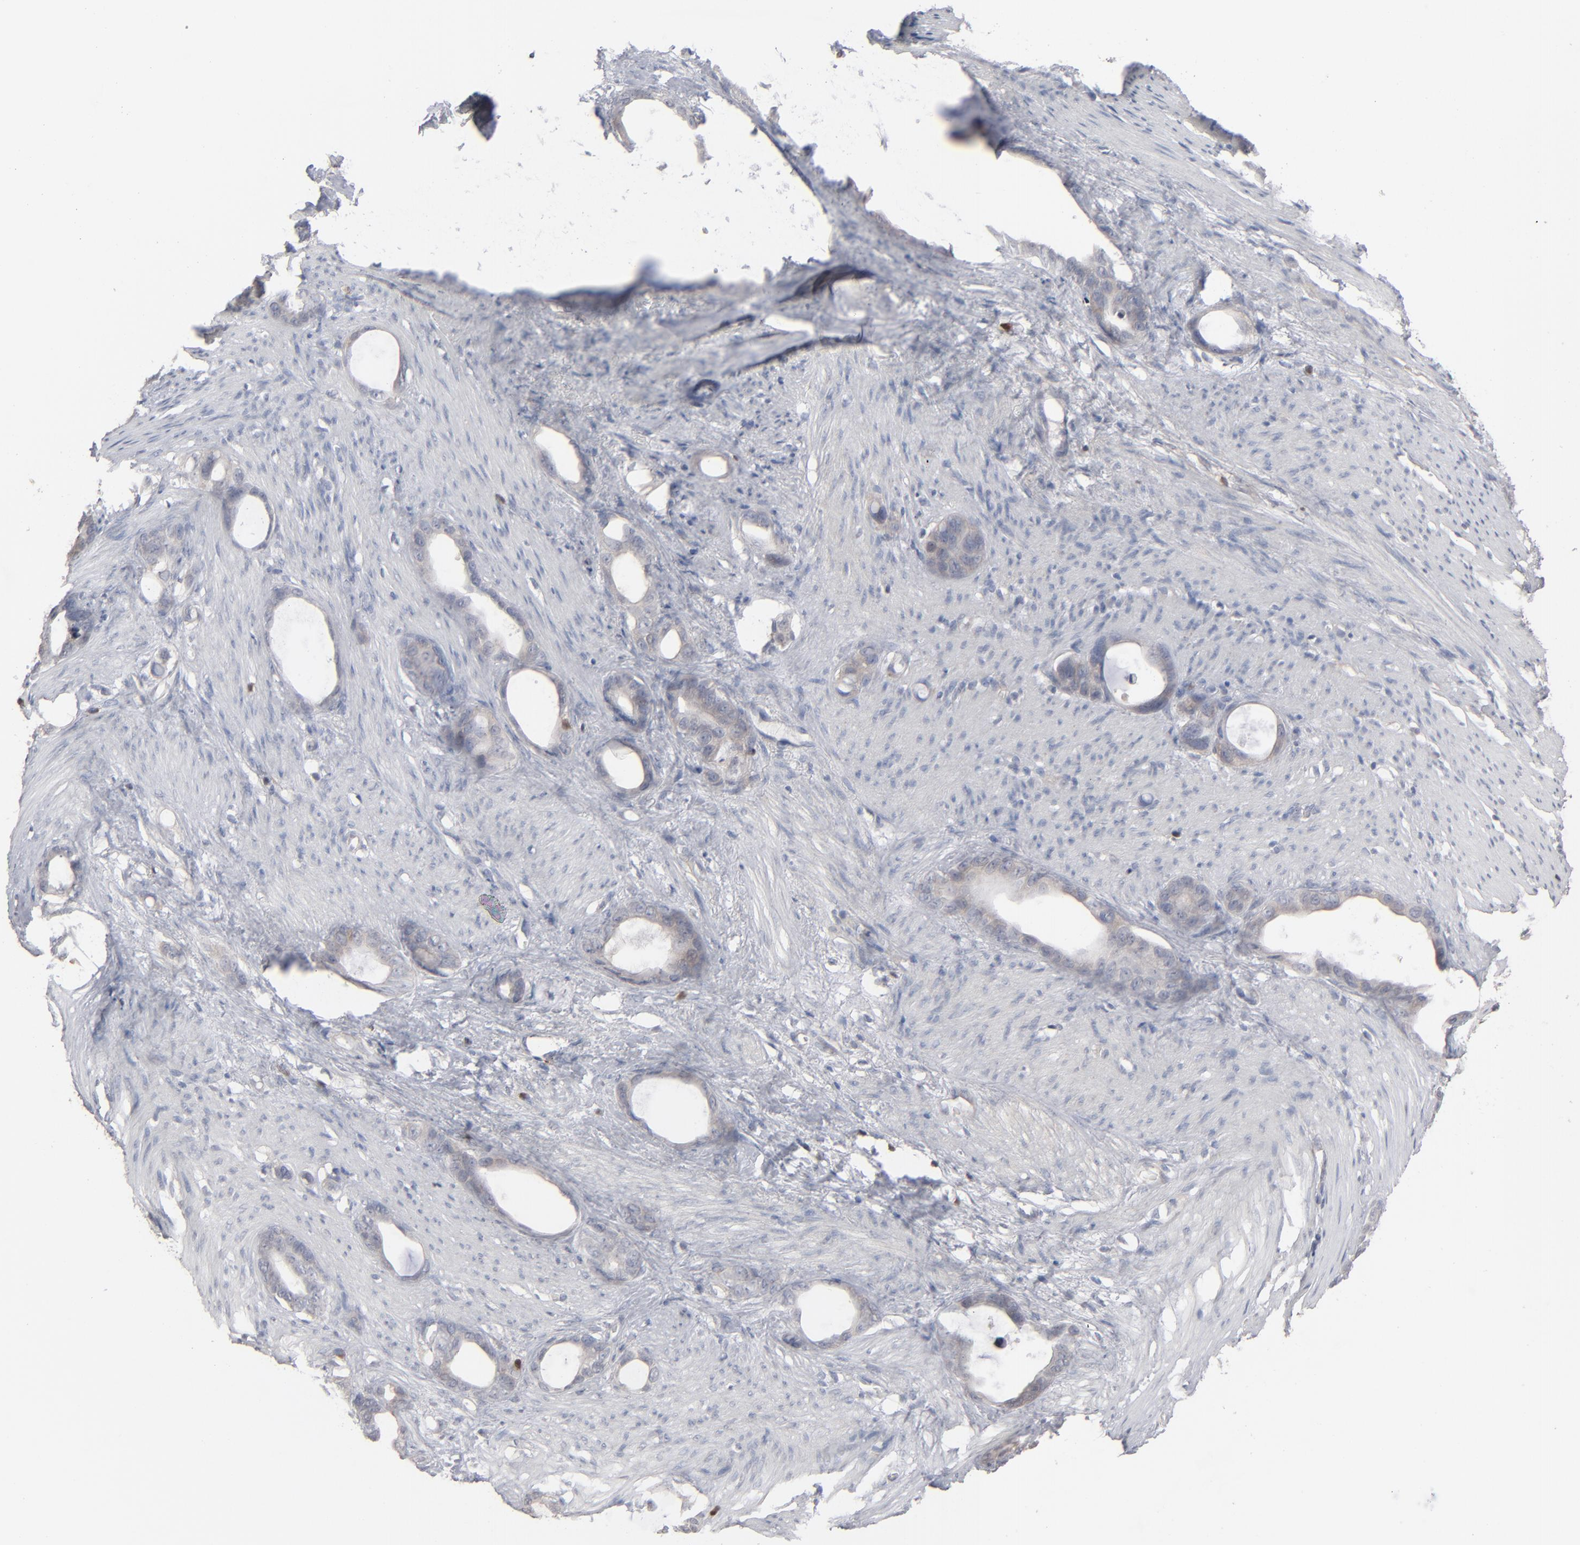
{"staining": {"intensity": "weak", "quantity": "25%-75%", "location": "cytoplasmic/membranous"}, "tissue": "stomach cancer", "cell_type": "Tumor cells", "image_type": "cancer", "snomed": [{"axis": "morphology", "description": "Adenocarcinoma, NOS"}, {"axis": "topography", "description": "Stomach"}], "caption": "A brown stain labels weak cytoplasmic/membranous expression of a protein in human stomach cancer (adenocarcinoma) tumor cells. (DAB = brown stain, brightfield microscopy at high magnification).", "gene": "STAT4", "patient": {"sex": "female", "age": 75}}